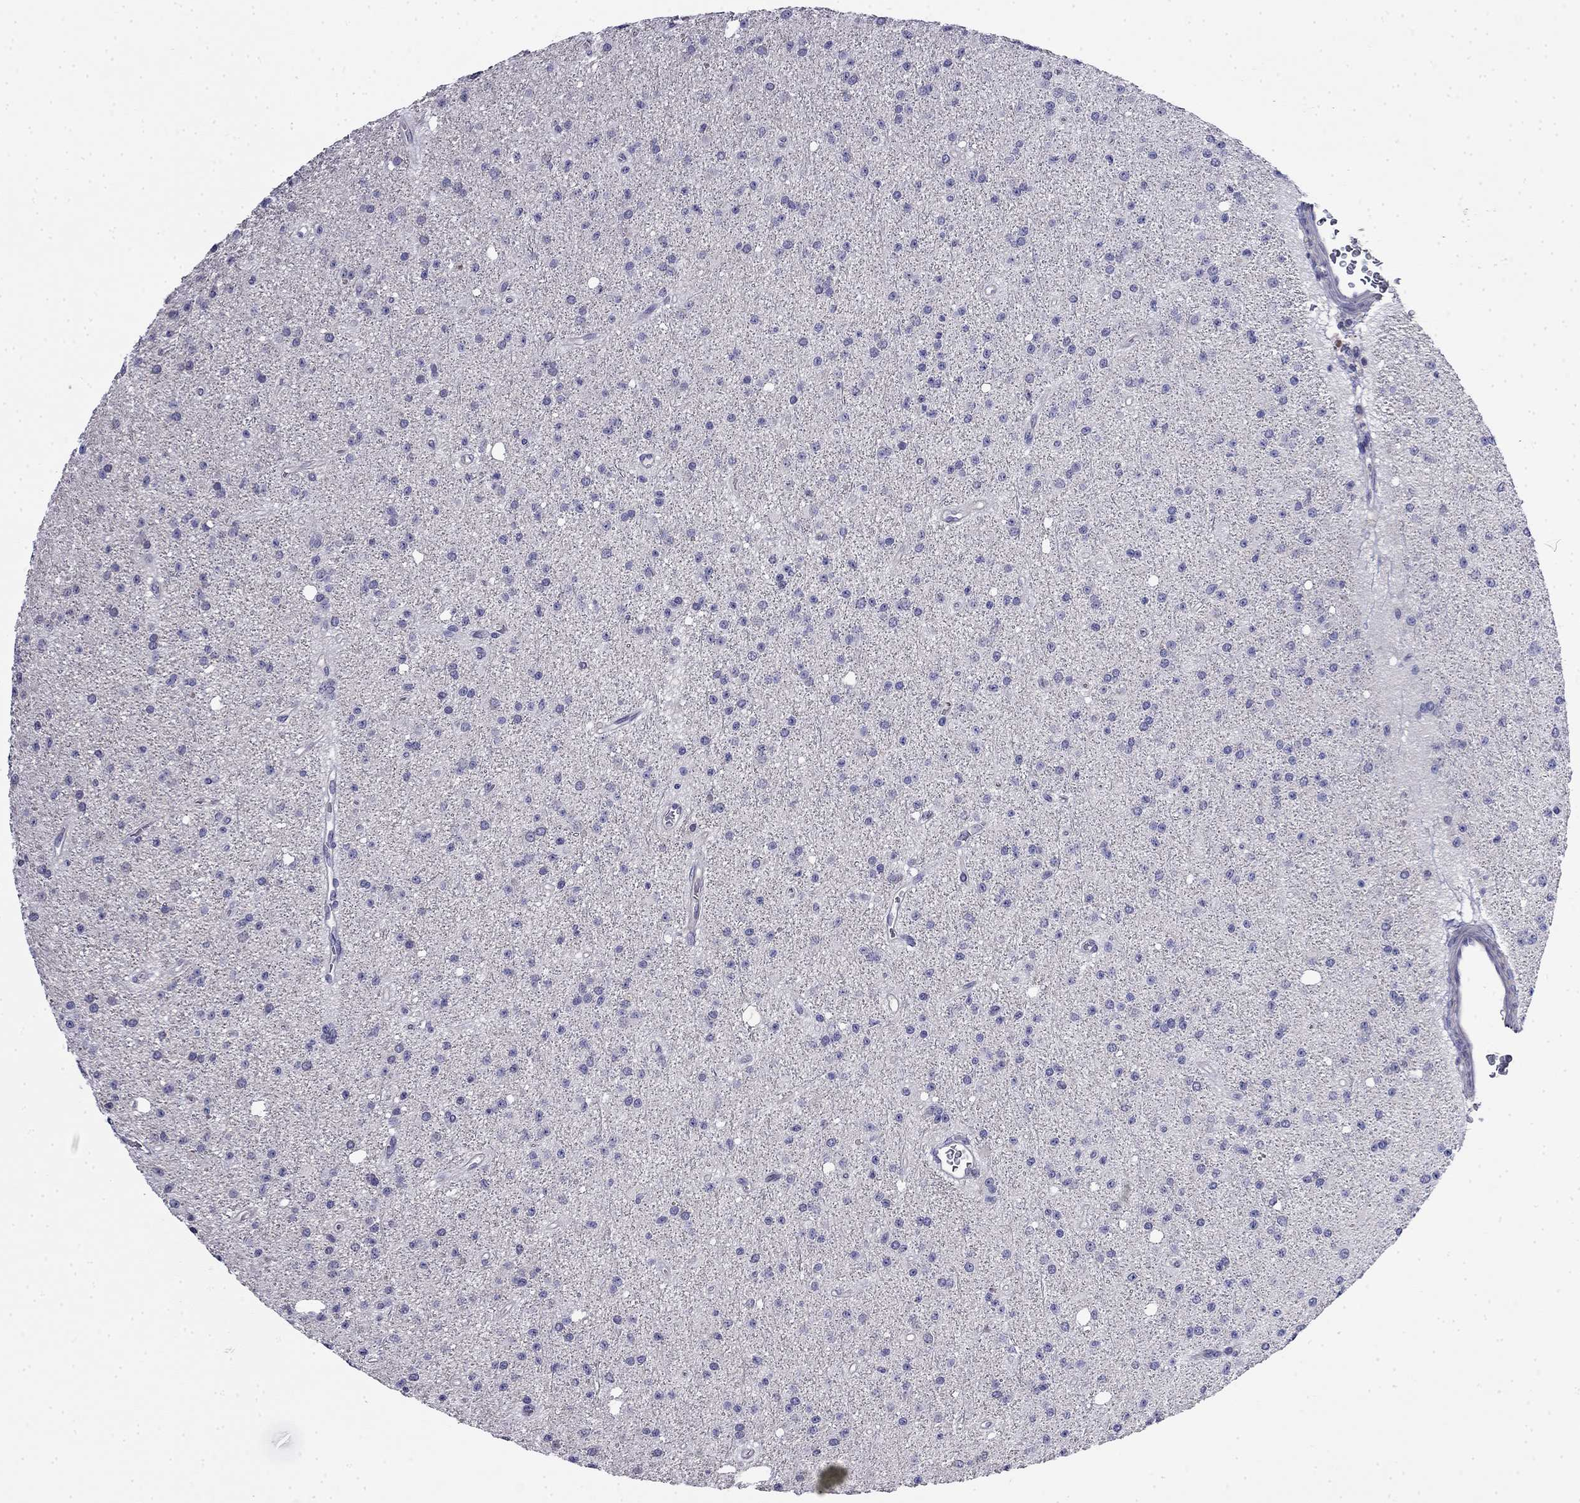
{"staining": {"intensity": "negative", "quantity": "none", "location": "none"}, "tissue": "glioma", "cell_type": "Tumor cells", "image_type": "cancer", "snomed": [{"axis": "morphology", "description": "Glioma, malignant, Low grade"}, {"axis": "topography", "description": "Brain"}], "caption": "IHC photomicrograph of glioma stained for a protein (brown), which reveals no positivity in tumor cells.", "gene": "GUCA1B", "patient": {"sex": "male", "age": 27}}